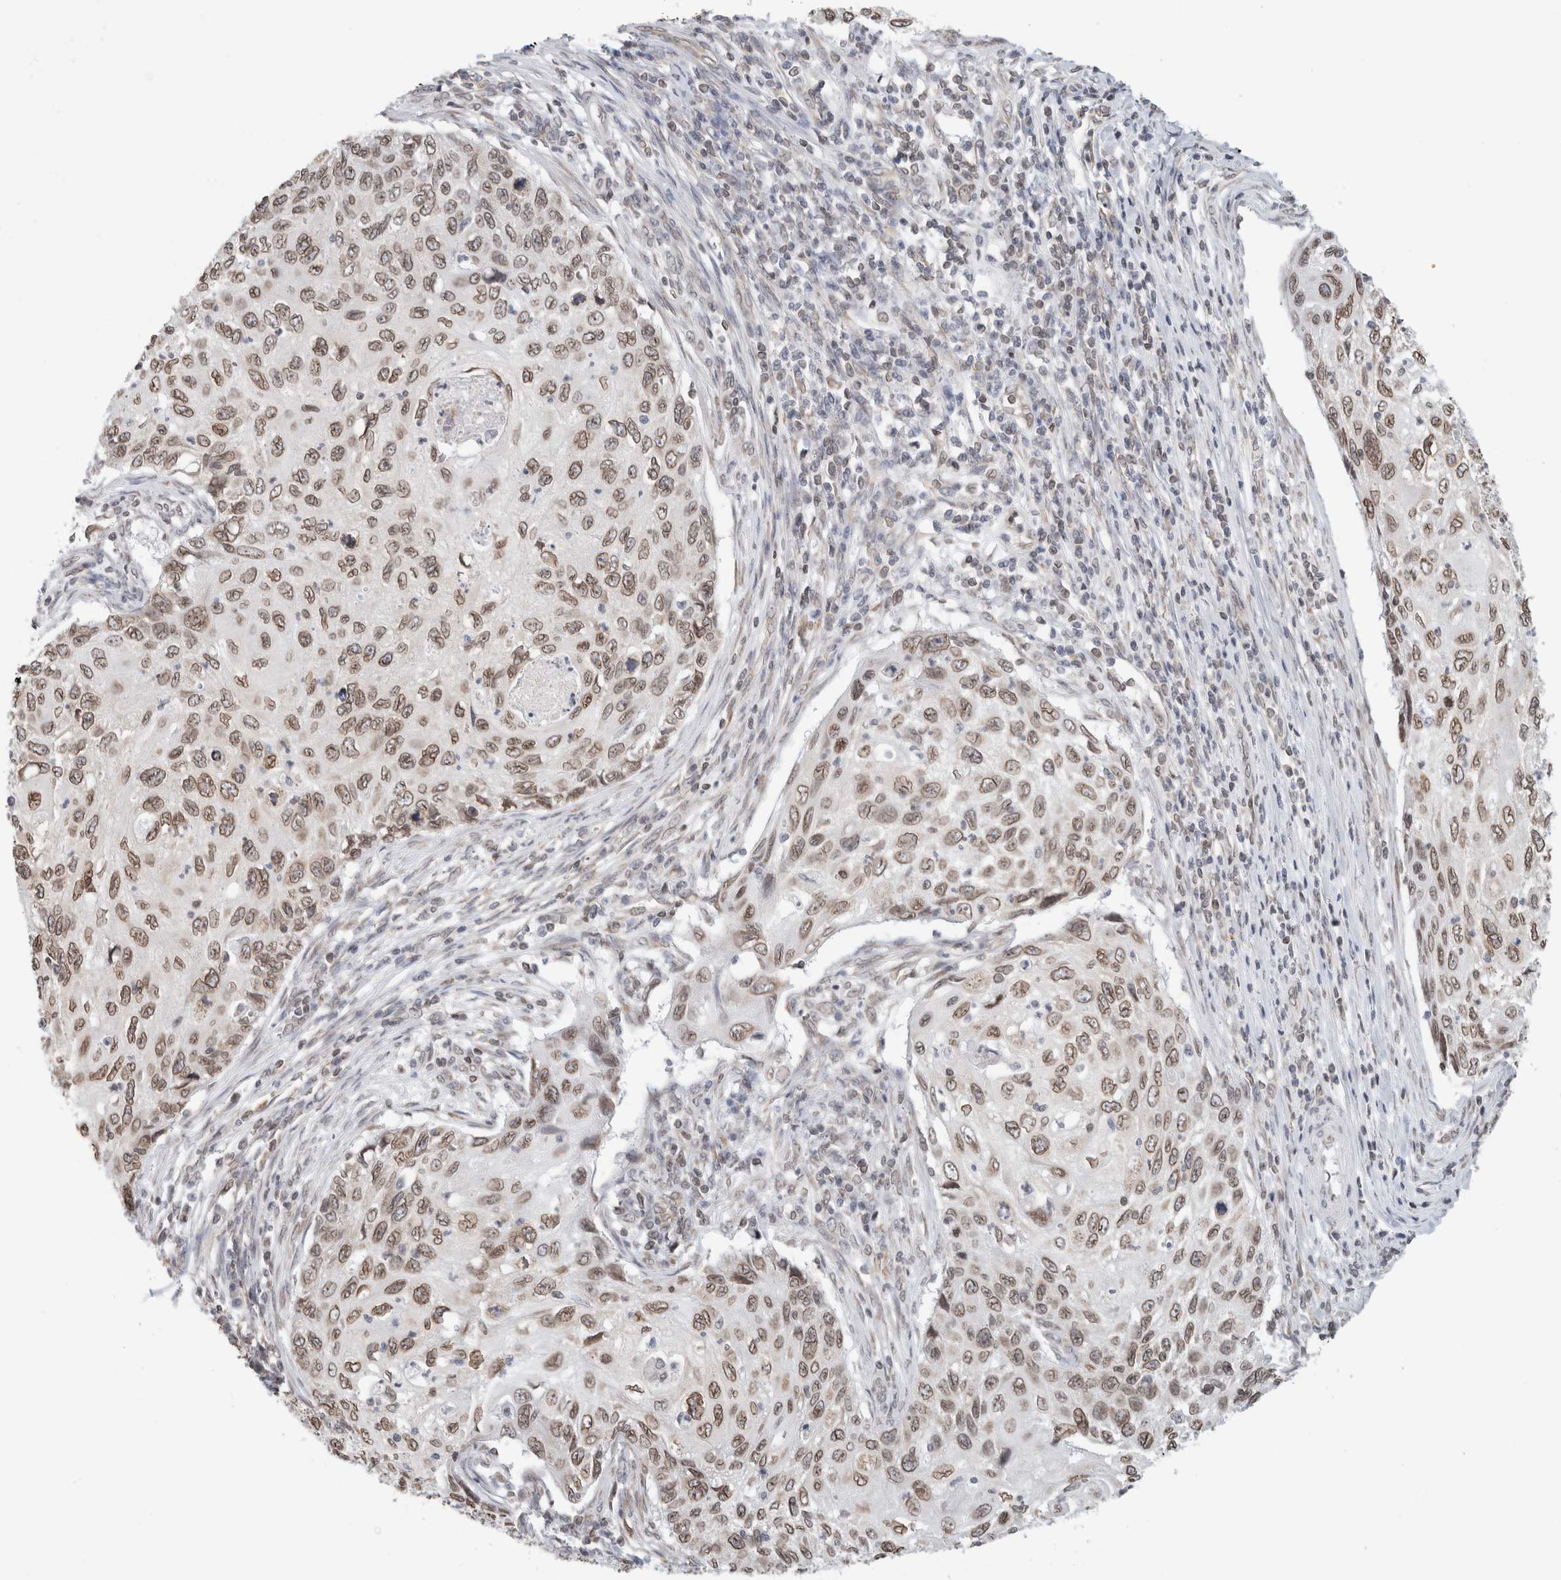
{"staining": {"intensity": "moderate", "quantity": ">75%", "location": "cytoplasmic/membranous,nuclear"}, "tissue": "cervical cancer", "cell_type": "Tumor cells", "image_type": "cancer", "snomed": [{"axis": "morphology", "description": "Squamous cell carcinoma, NOS"}, {"axis": "topography", "description": "Cervix"}], "caption": "Tumor cells show medium levels of moderate cytoplasmic/membranous and nuclear expression in about >75% of cells in cervical squamous cell carcinoma. The staining was performed using DAB to visualize the protein expression in brown, while the nuclei were stained in blue with hematoxylin (Magnification: 20x).", "gene": "RBMX2", "patient": {"sex": "female", "age": 70}}